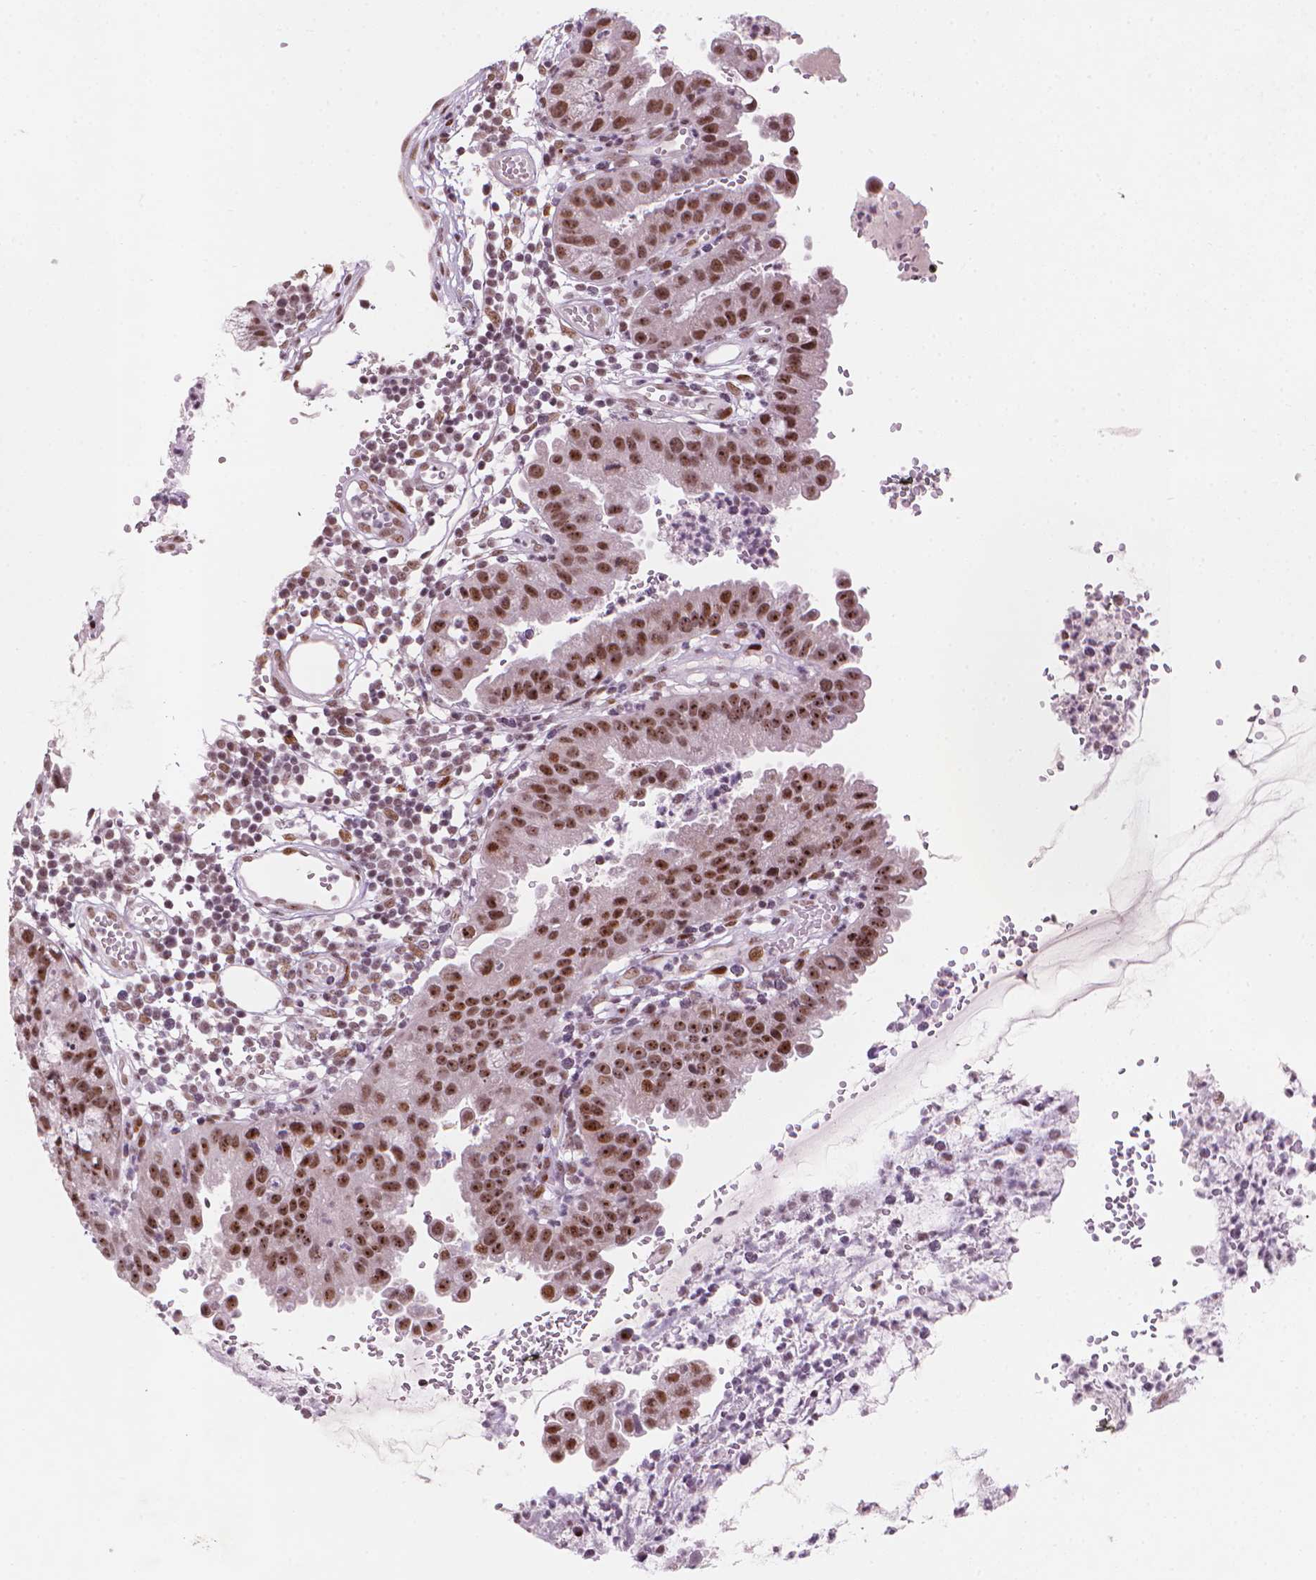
{"staining": {"intensity": "strong", "quantity": ">75%", "location": "nuclear"}, "tissue": "cervical cancer", "cell_type": "Tumor cells", "image_type": "cancer", "snomed": [{"axis": "morphology", "description": "Adenocarcinoma, NOS"}, {"axis": "topography", "description": "Cervix"}], "caption": "Cervical adenocarcinoma stained with a brown dye shows strong nuclear positive positivity in about >75% of tumor cells.", "gene": "HES7", "patient": {"sex": "female", "age": 34}}